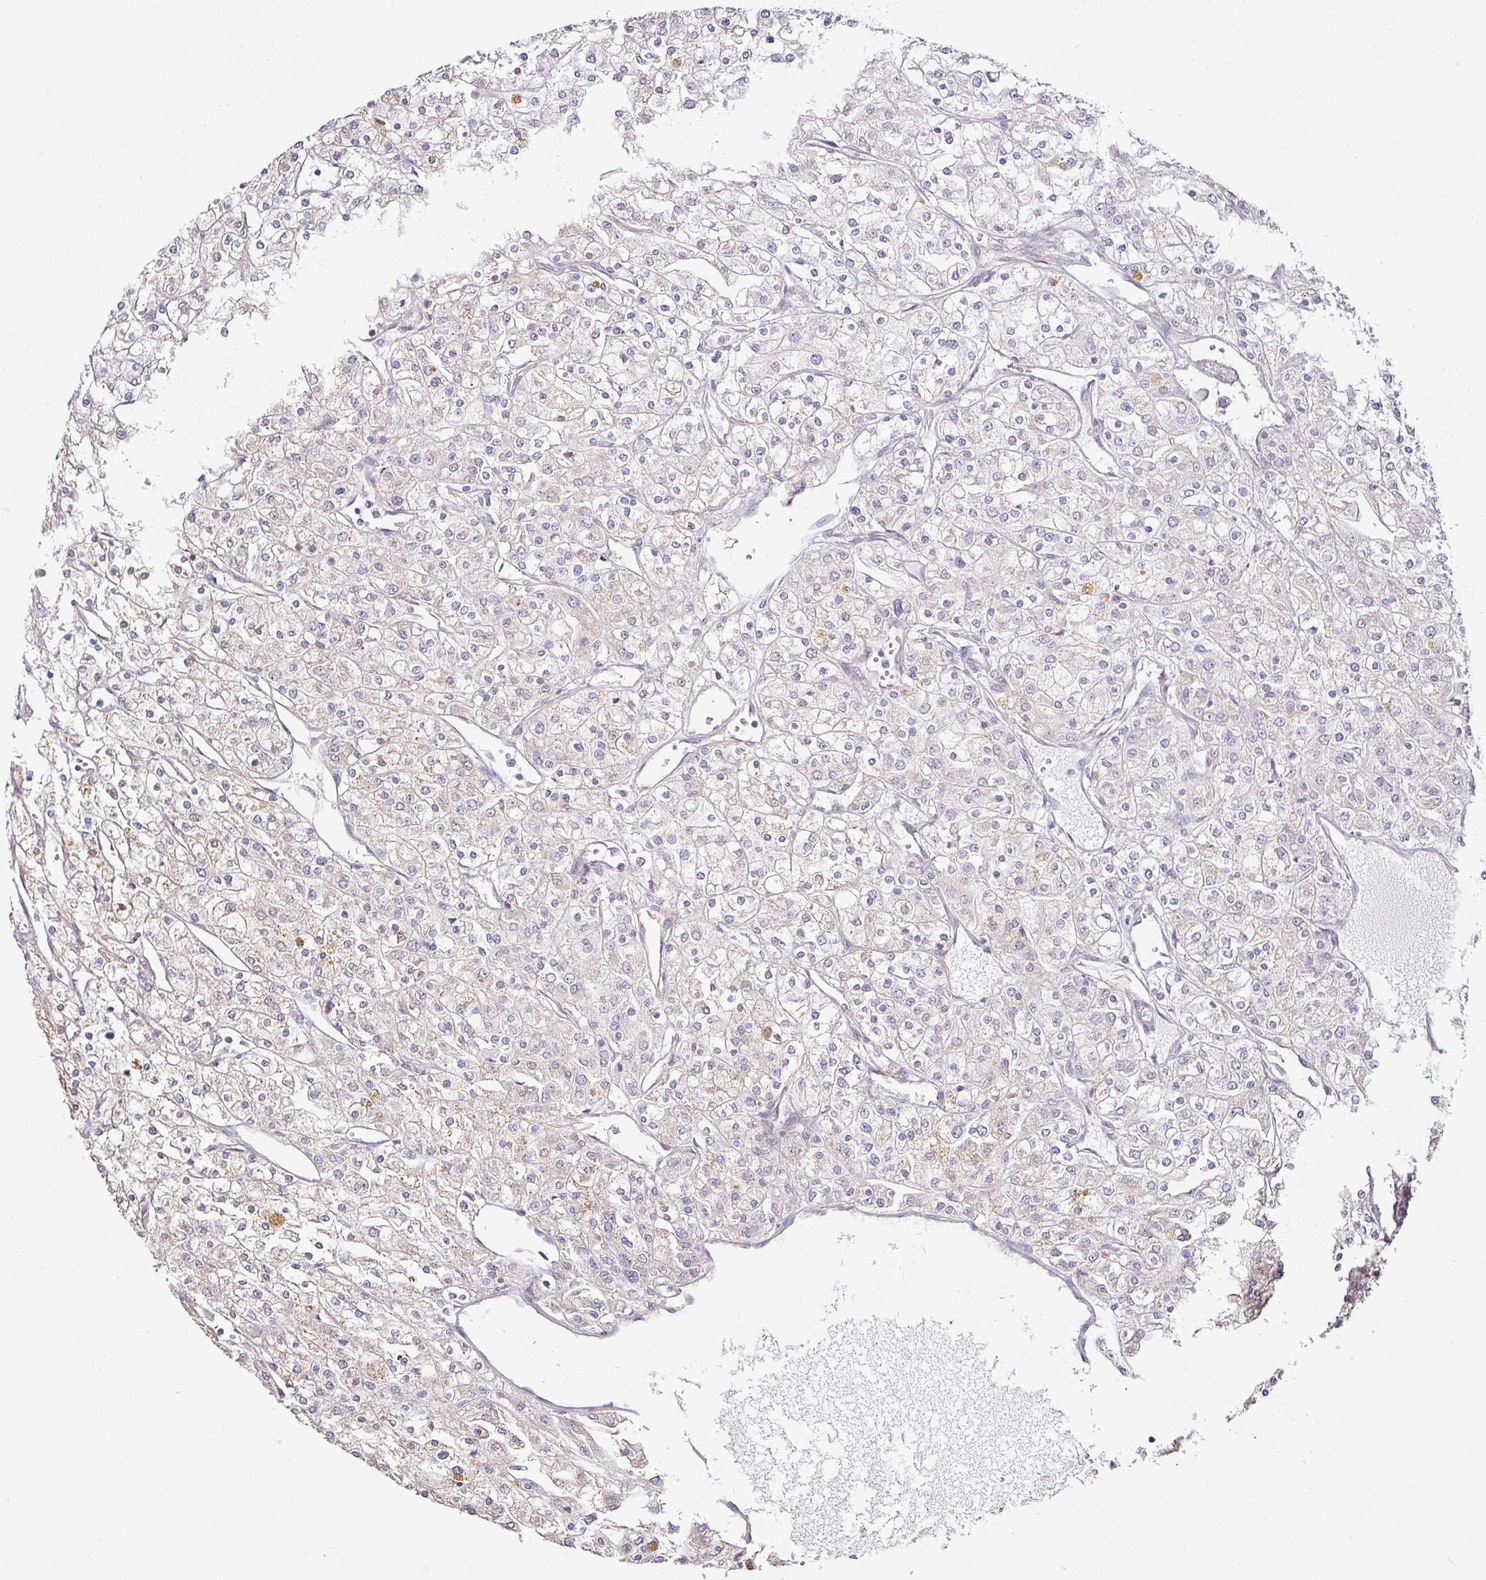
{"staining": {"intensity": "negative", "quantity": "none", "location": "none"}, "tissue": "renal cancer", "cell_type": "Tumor cells", "image_type": "cancer", "snomed": [{"axis": "morphology", "description": "Adenocarcinoma, NOS"}, {"axis": "topography", "description": "Kidney"}], "caption": "This is a histopathology image of IHC staining of adenocarcinoma (renal), which shows no positivity in tumor cells.", "gene": "MYOM2", "patient": {"sex": "male", "age": 80}}